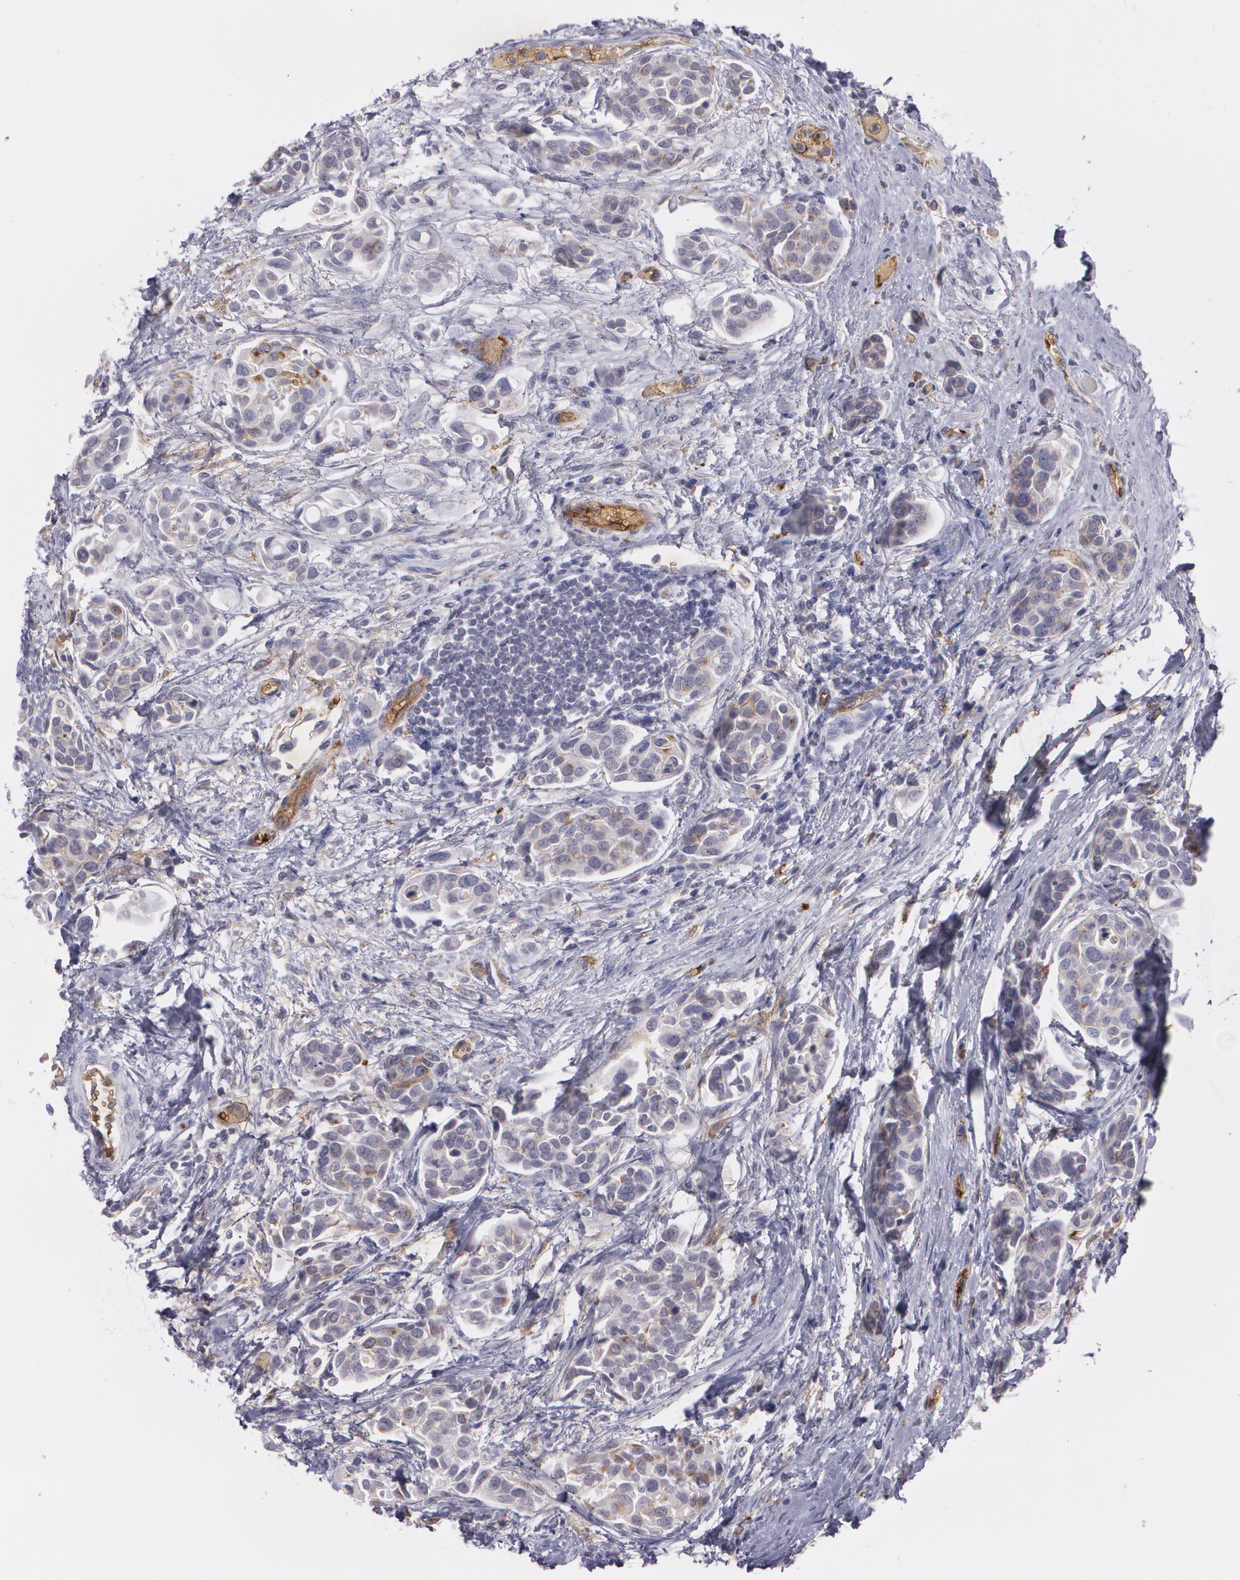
{"staining": {"intensity": "weak", "quantity": ">75%", "location": "cytoplasmic/membranous"}, "tissue": "urothelial cancer", "cell_type": "Tumor cells", "image_type": "cancer", "snomed": [{"axis": "morphology", "description": "Urothelial carcinoma, High grade"}, {"axis": "topography", "description": "Urinary bladder"}], "caption": "A brown stain labels weak cytoplasmic/membranous positivity of a protein in urothelial cancer tumor cells.", "gene": "ACE", "patient": {"sex": "male", "age": 78}}